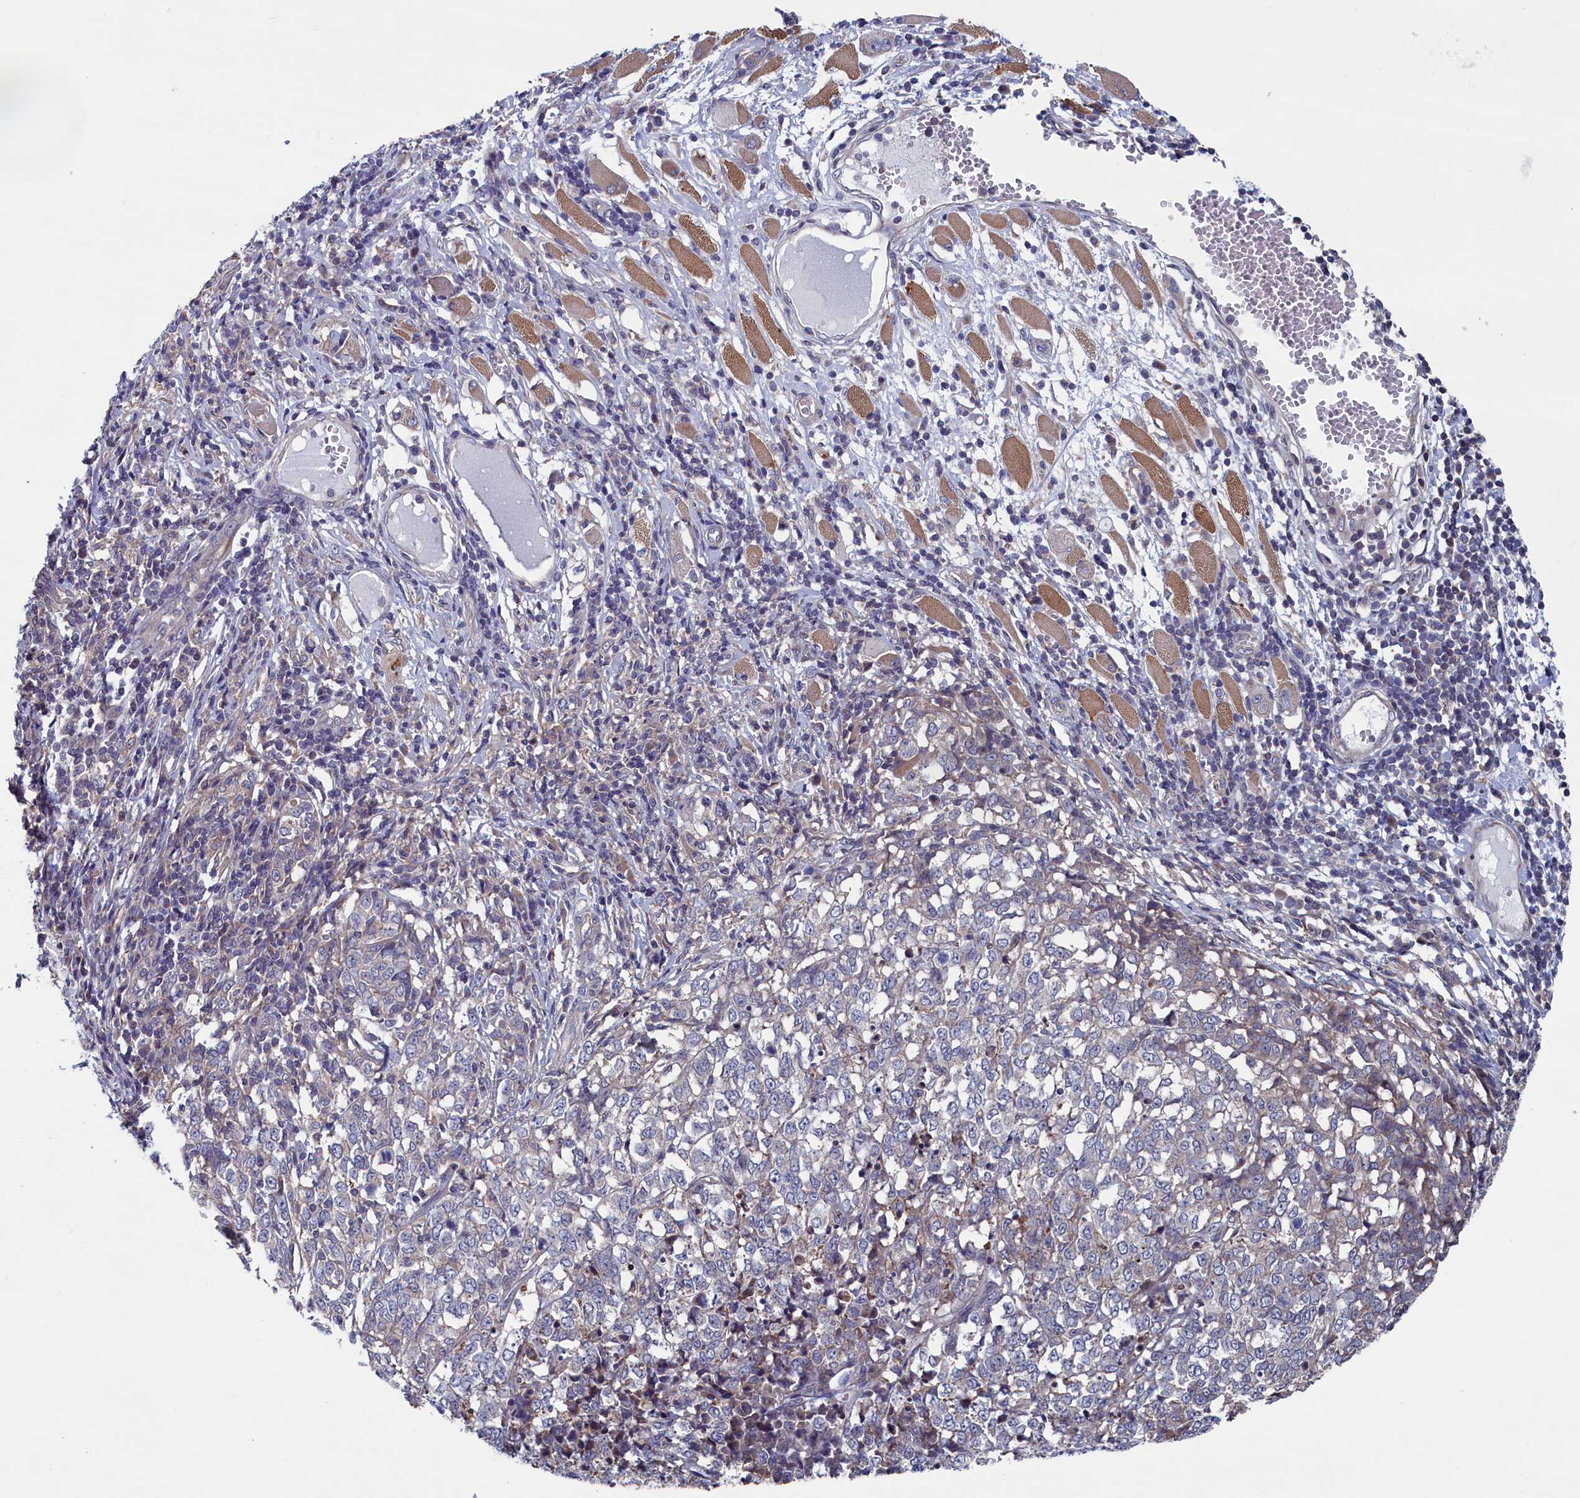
{"staining": {"intensity": "negative", "quantity": "none", "location": "none"}, "tissue": "melanoma", "cell_type": "Tumor cells", "image_type": "cancer", "snomed": [{"axis": "morphology", "description": "Malignant melanoma, NOS"}, {"axis": "topography", "description": "Skin"}], "caption": "This photomicrograph is of malignant melanoma stained with immunohistochemistry to label a protein in brown with the nuclei are counter-stained blue. There is no expression in tumor cells. (Stains: DAB (3,3'-diaminobenzidine) immunohistochemistry (IHC) with hematoxylin counter stain, Microscopy: brightfield microscopy at high magnification).", "gene": "SPATA13", "patient": {"sex": "female", "age": 72}}